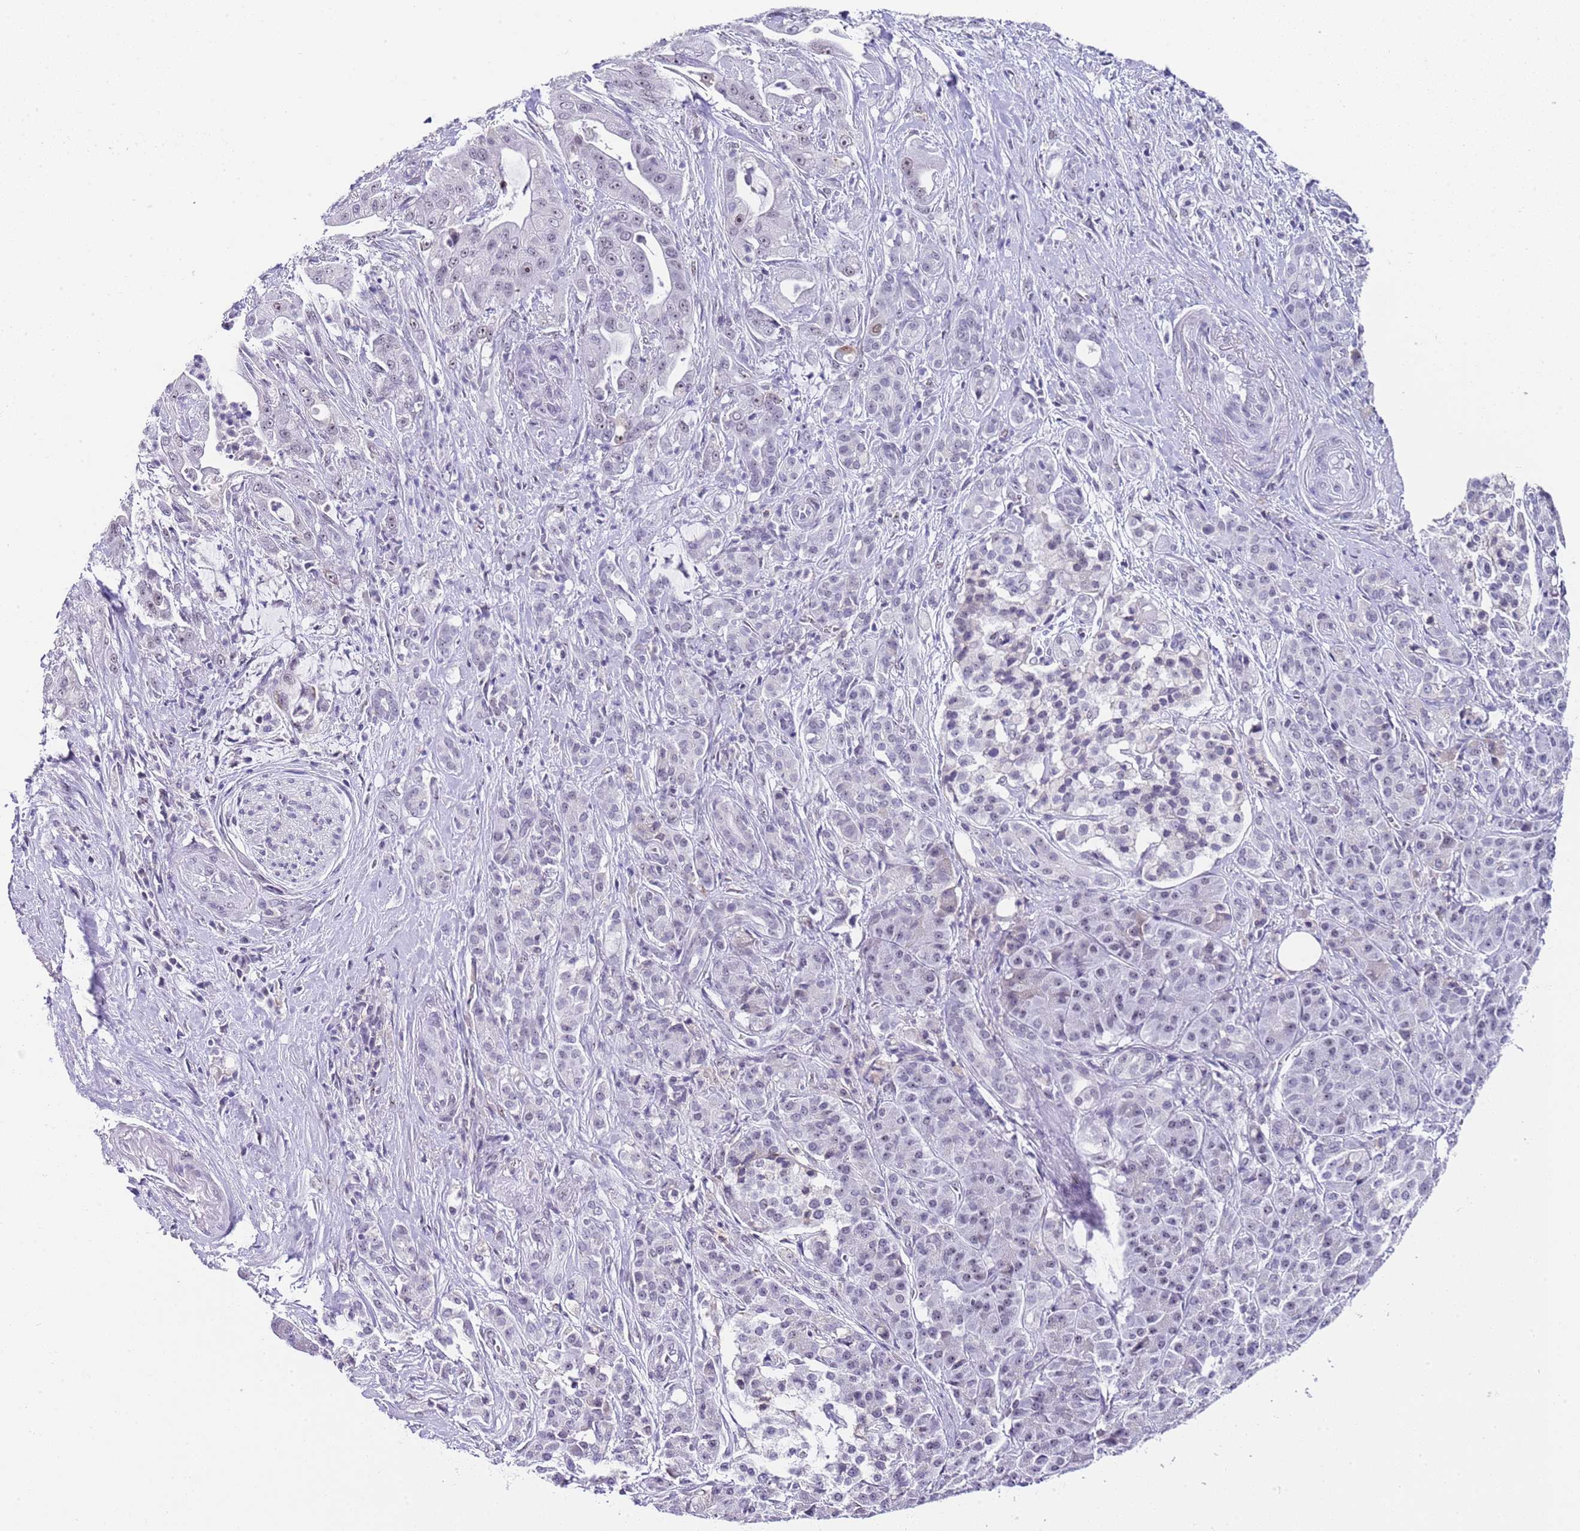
{"staining": {"intensity": "weak", "quantity": "<25%", "location": "nuclear"}, "tissue": "pancreatic cancer", "cell_type": "Tumor cells", "image_type": "cancer", "snomed": [{"axis": "morphology", "description": "Adenocarcinoma, NOS"}, {"axis": "topography", "description": "Pancreas"}], "caption": "The histopathology image reveals no significant expression in tumor cells of pancreatic cancer (adenocarcinoma). (DAB (3,3'-diaminobenzidine) immunohistochemistry (IHC) with hematoxylin counter stain).", "gene": "NOP56", "patient": {"sex": "male", "age": 57}}